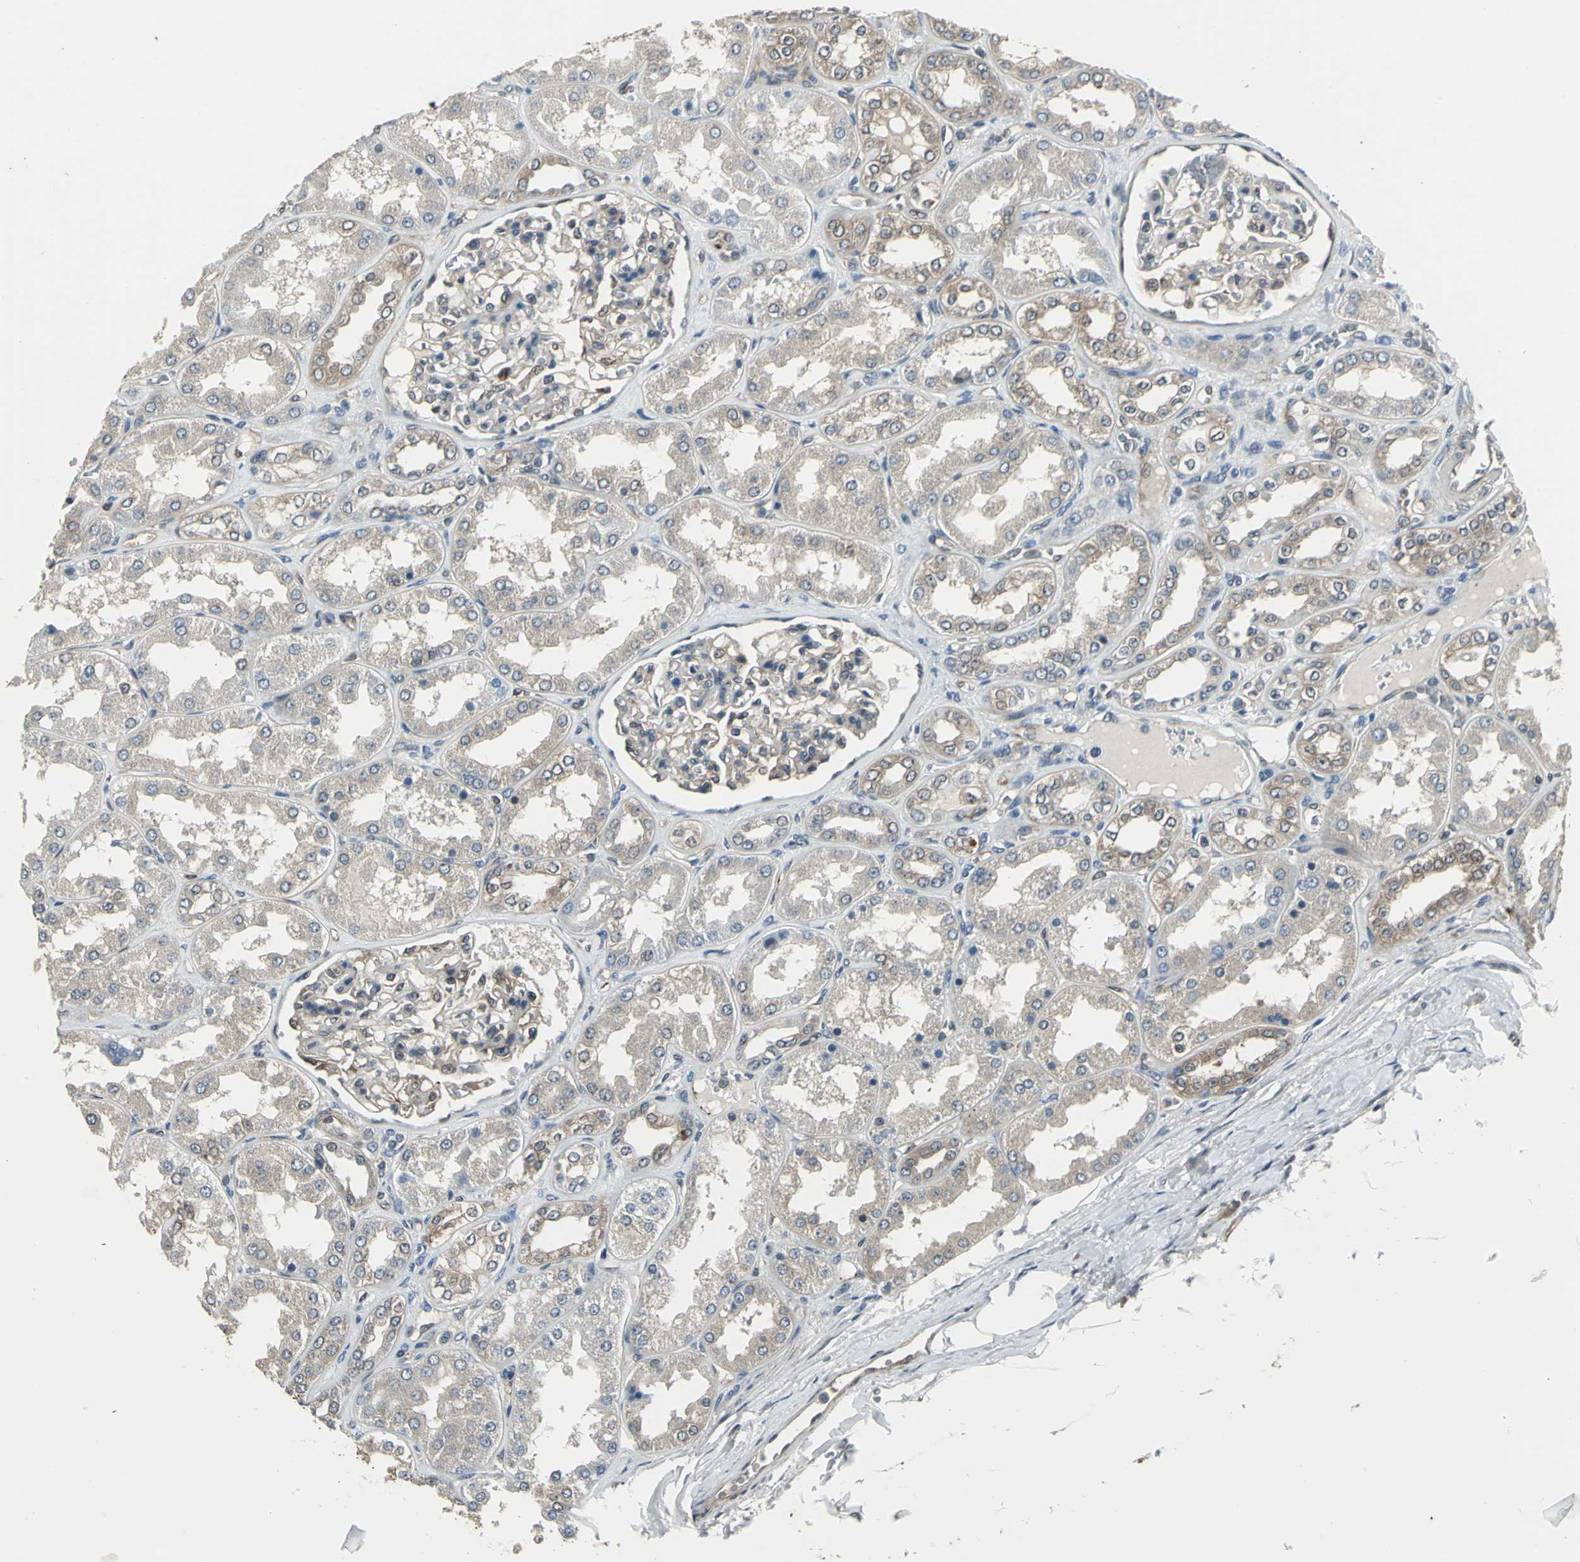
{"staining": {"intensity": "weak", "quantity": ">75%", "location": "cytoplasmic/membranous"}, "tissue": "kidney", "cell_type": "Cells in glomeruli", "image_type": "normal", "snomed": [{"axis": "morphology", "description": "Normal tissue, NOS"}, {"axis": "topography", "description": "Kidney"}], "caption": "Immunohistochemical staining of normal human kidney shows >75% levels of weak cytoplasmic/membranous protein staining in about >75% of cells in glomeruli. (Stains: DAB (3,3'-diaminobenzidine) in brown, nuclei in blue, Microscopy: brightfield microscopy at high magnification).", "gene": "PFDN1", "patient": {"sex": "female", "age": 56}}